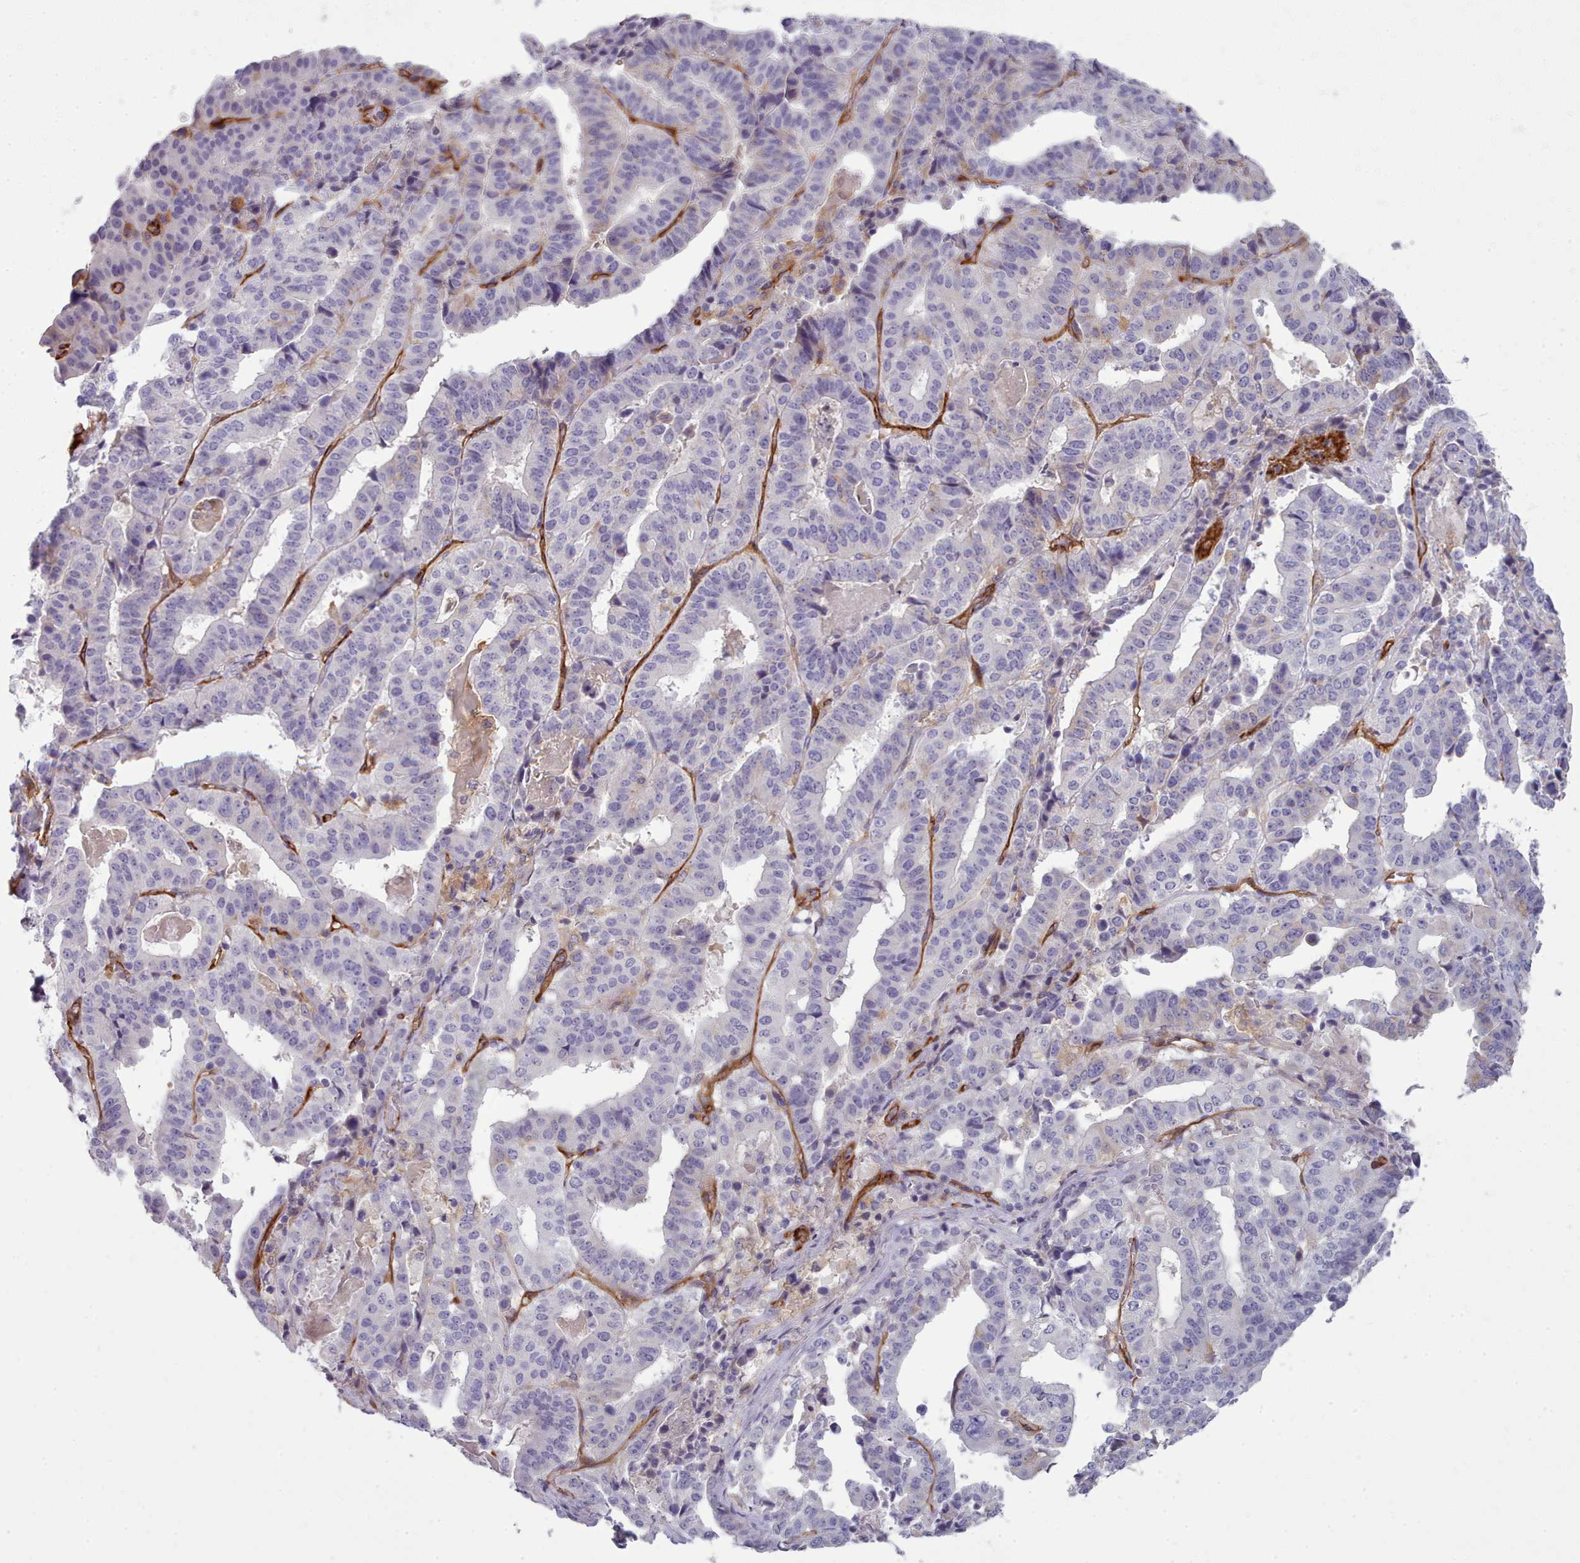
{"staining": {"intensity": "negative", "quantity": "none", "location": "none"}, "tissue": "stomach cancer", "cell_type": "Tumor cells", "image_type": "cancer", "snomed": [{"axis": "morphology", "description": "Adenocarcinoma, NOS"}, {"axis": "topography", "description": "Stomach"}], "caption": "Tumor cells are negative for brown protein staining in adenocarcinoma (stomach).", "gene": "CD300LF", "patient": {"sex": "male", "age": 48}}